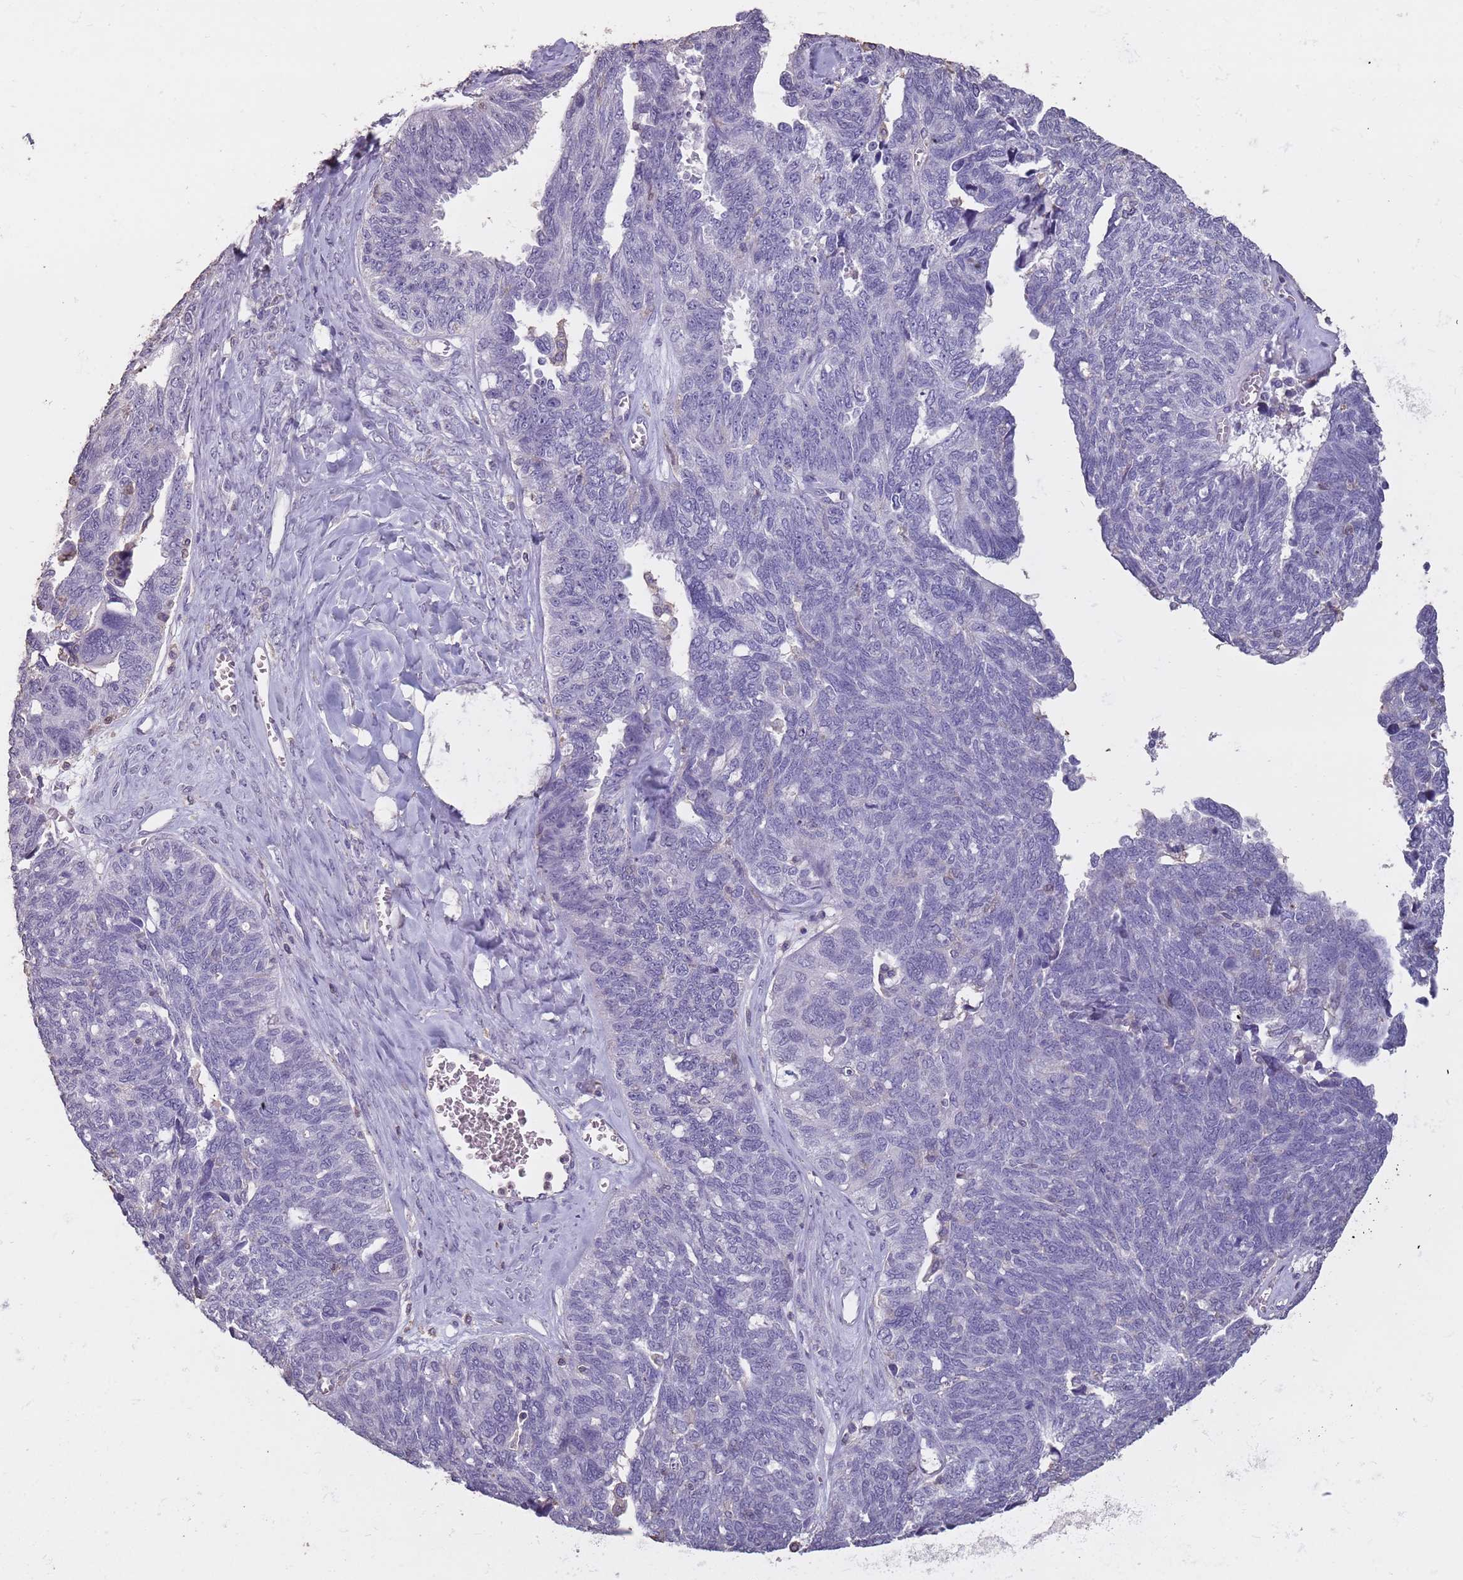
{"staining": {"intensity": "negative", "quantity": "none", "location": "none"}, "tissue": "ovarian cancer", "cell_type": "Tumor cells", "image_type": "cancer", "snomed": [{"axis": "morphology", "description": "Cystadenocarcinoma, serous, NOS"}, {"axis": "topography", "description": "Ovary"}], "caption": "Protein analysis of serous cystadenocarcinoma (ovarian) shows no significant staining in tumor cells.", "gene": "SUN5", "patient": {"sex": "female", "age": 79}}